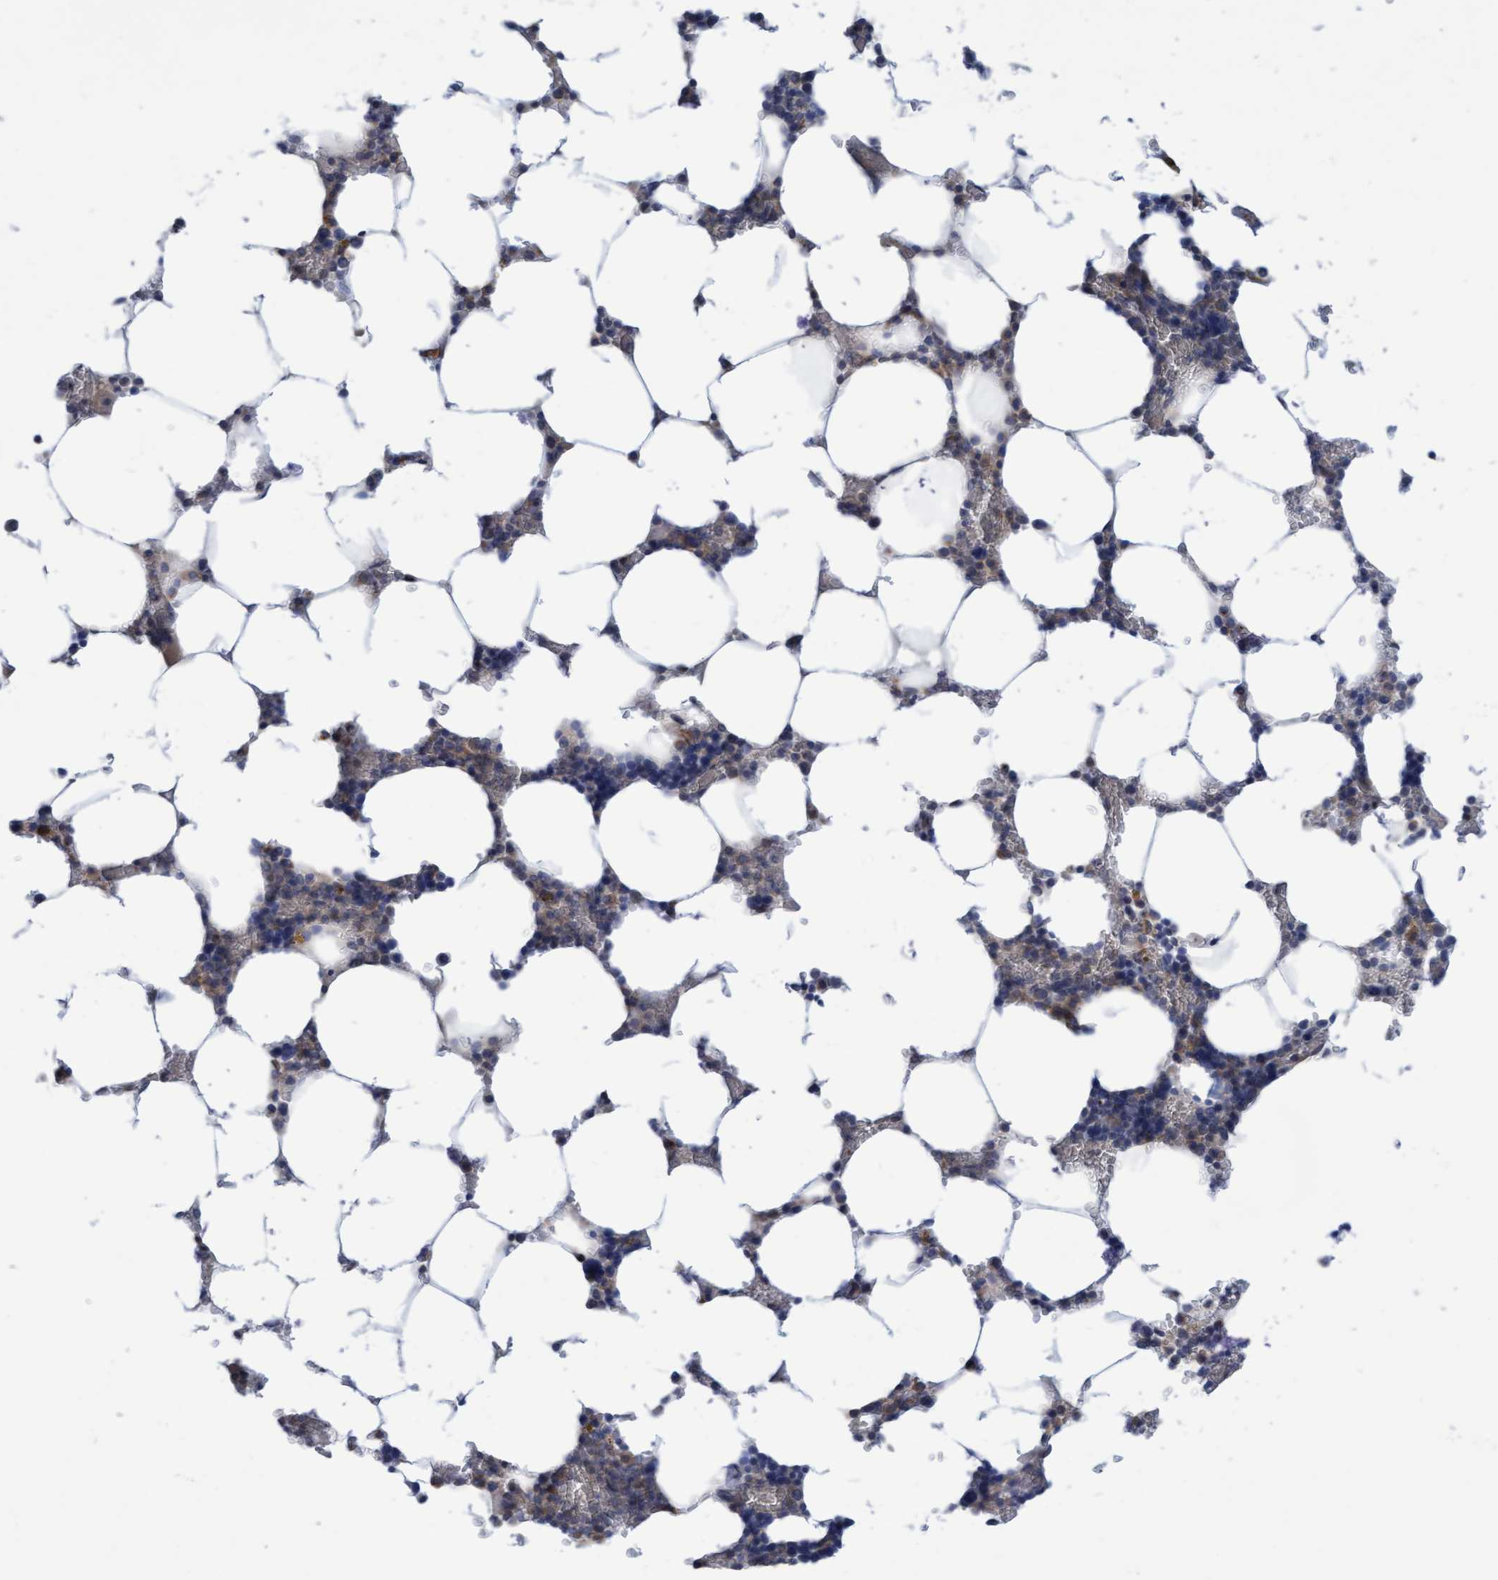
{"staining": {"intensity": "moderate", "quantity": "<25%", "location": "cytoplasmic/membranous"}, "tissue": "bone marrow", "cell_type": "Hematopoietic cells", "image_type": "normal", "snomed": [{"axis": "morphology", "description": "Normal tissue, NOS"}, {"axis": "topography", "description": "Bone marrow"}], "caption": "Immunohistochemistry (IHC) histopathology image of benign bone marrow: bone marrow stained using IHC reveals low levels of moderate protein expression localized specifically in the cytoplasmic/membranous of hematopoietic cells, appearing as a cytoplasmic/membranous brown color.", "gene": "SLC28A3", "patient": {"sex": "male", "age": 70}}